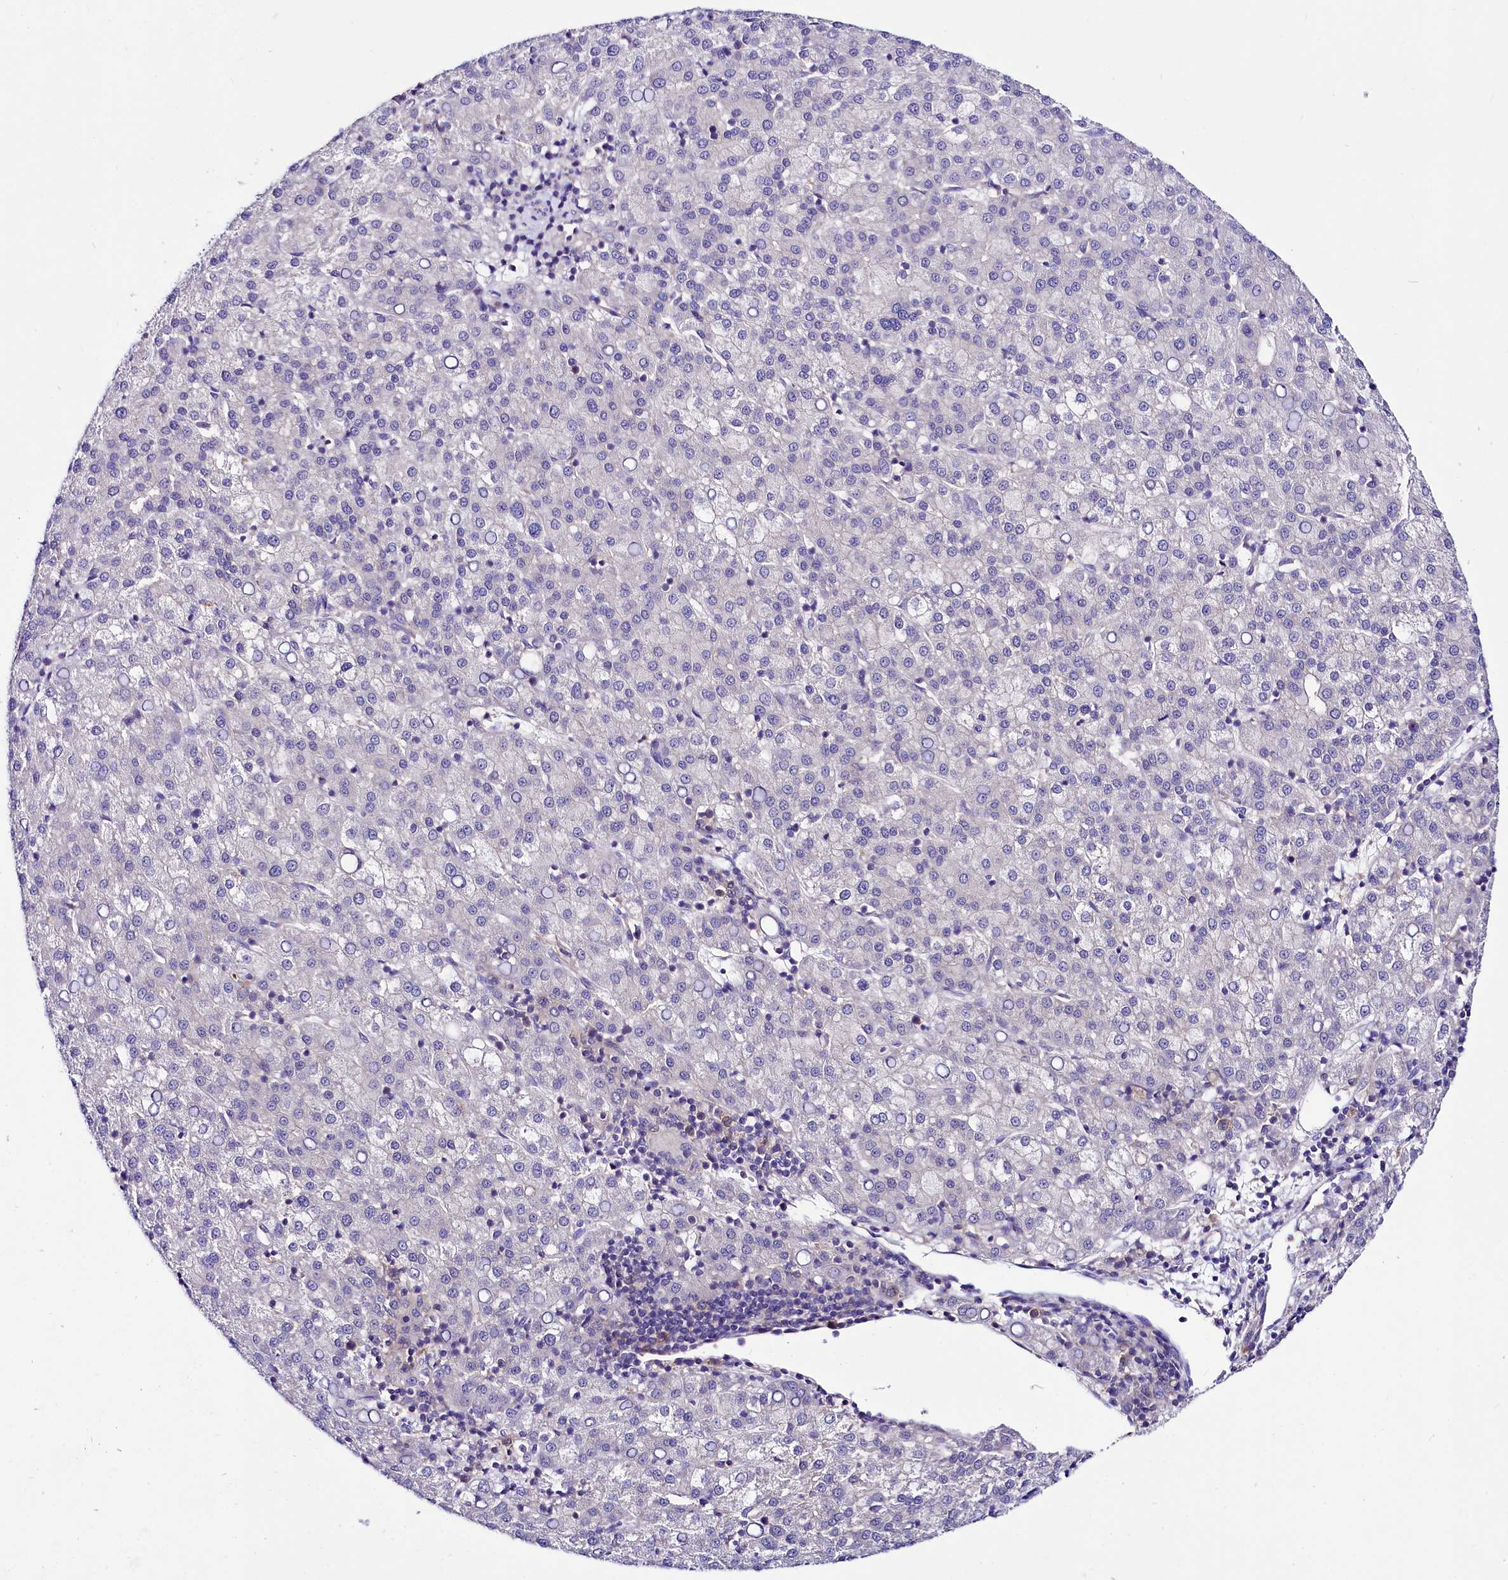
{"staining": {"intensity": "negative", "quantity": "none", "location": "none"}, "tissue": "liver cancer", "cell_type": "Tumor cells", "image_type": "cancer", "snomed": [{"axis": "morphology", "description": "Carcinoma, Hepatocellular, NOS"}, {"axis": "topography", "description": "Liver"}], "caption": "High power microscopy photomicrograph of an immunohistochemistry (IHC) micrograph of liver cancer (hepatocellular carcinoma), revealing no significant positivity in tumor cells.", "gene": "ABHD5", "patient": {"sex": "female", "age": 58}}